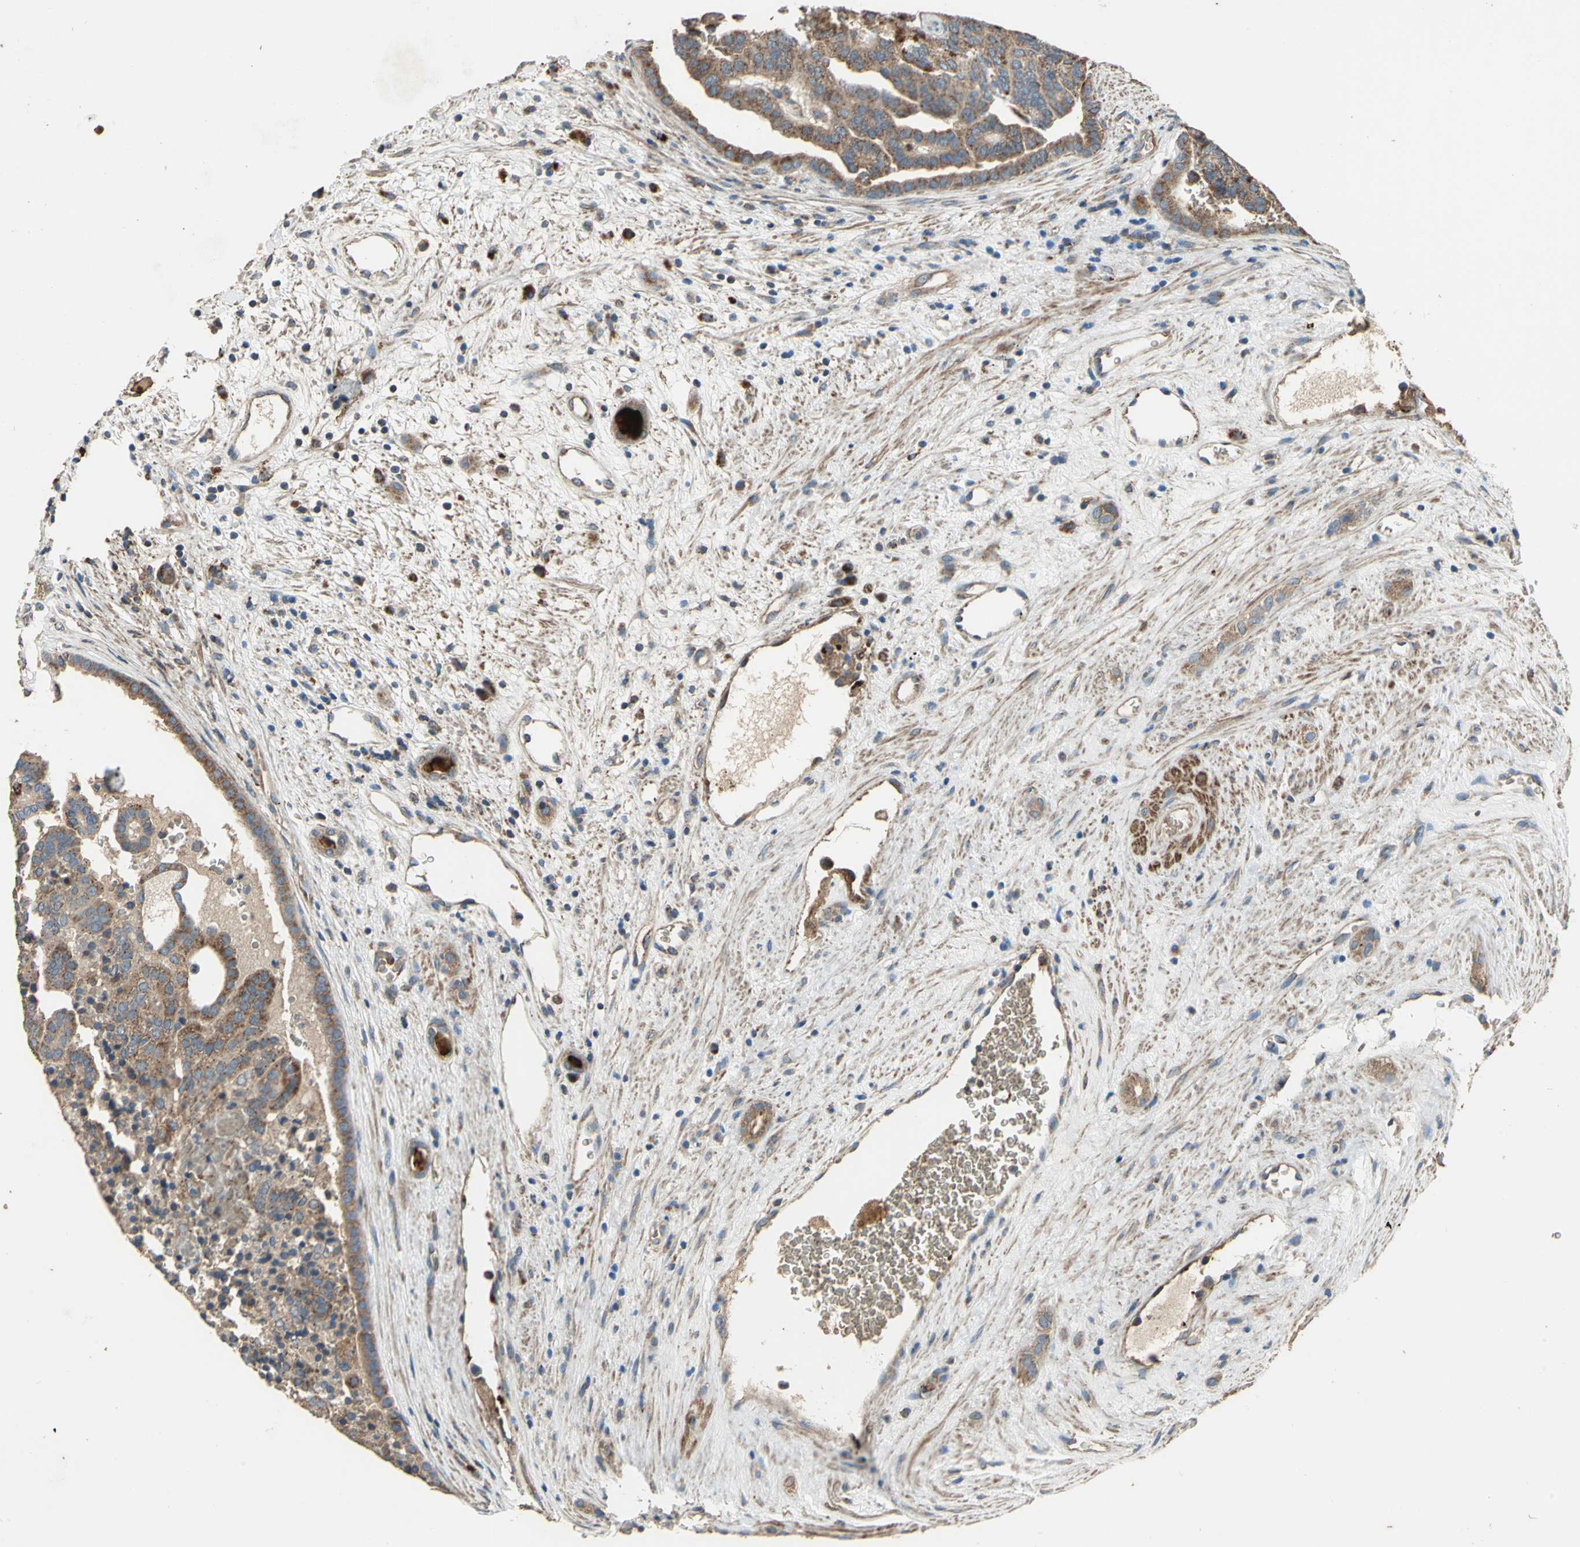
{"staining": {"intensity": "strong", "quantity": ">75%", "location": "cytoplasmic/membranous"}, "tissue": "renal cancer", "cell_type": "Tumor cells", "image_type": "cancer", "snomed": [{"axis": "morphology", "description": "Adenocarcinoma, NOS"}, {"axis": "topography", "description": "Kidney"}], "caption": "Strong cytoplasmic/membranous protein expression is seen in about >75% of tumor cells in renal cancer (adenocarcinoma). Immunohistochemistry stains the protein of interest in brown and the nuclei are stained blue.", "gene": "POLRMT", "patient": {"sex": "male", "age": 61}}